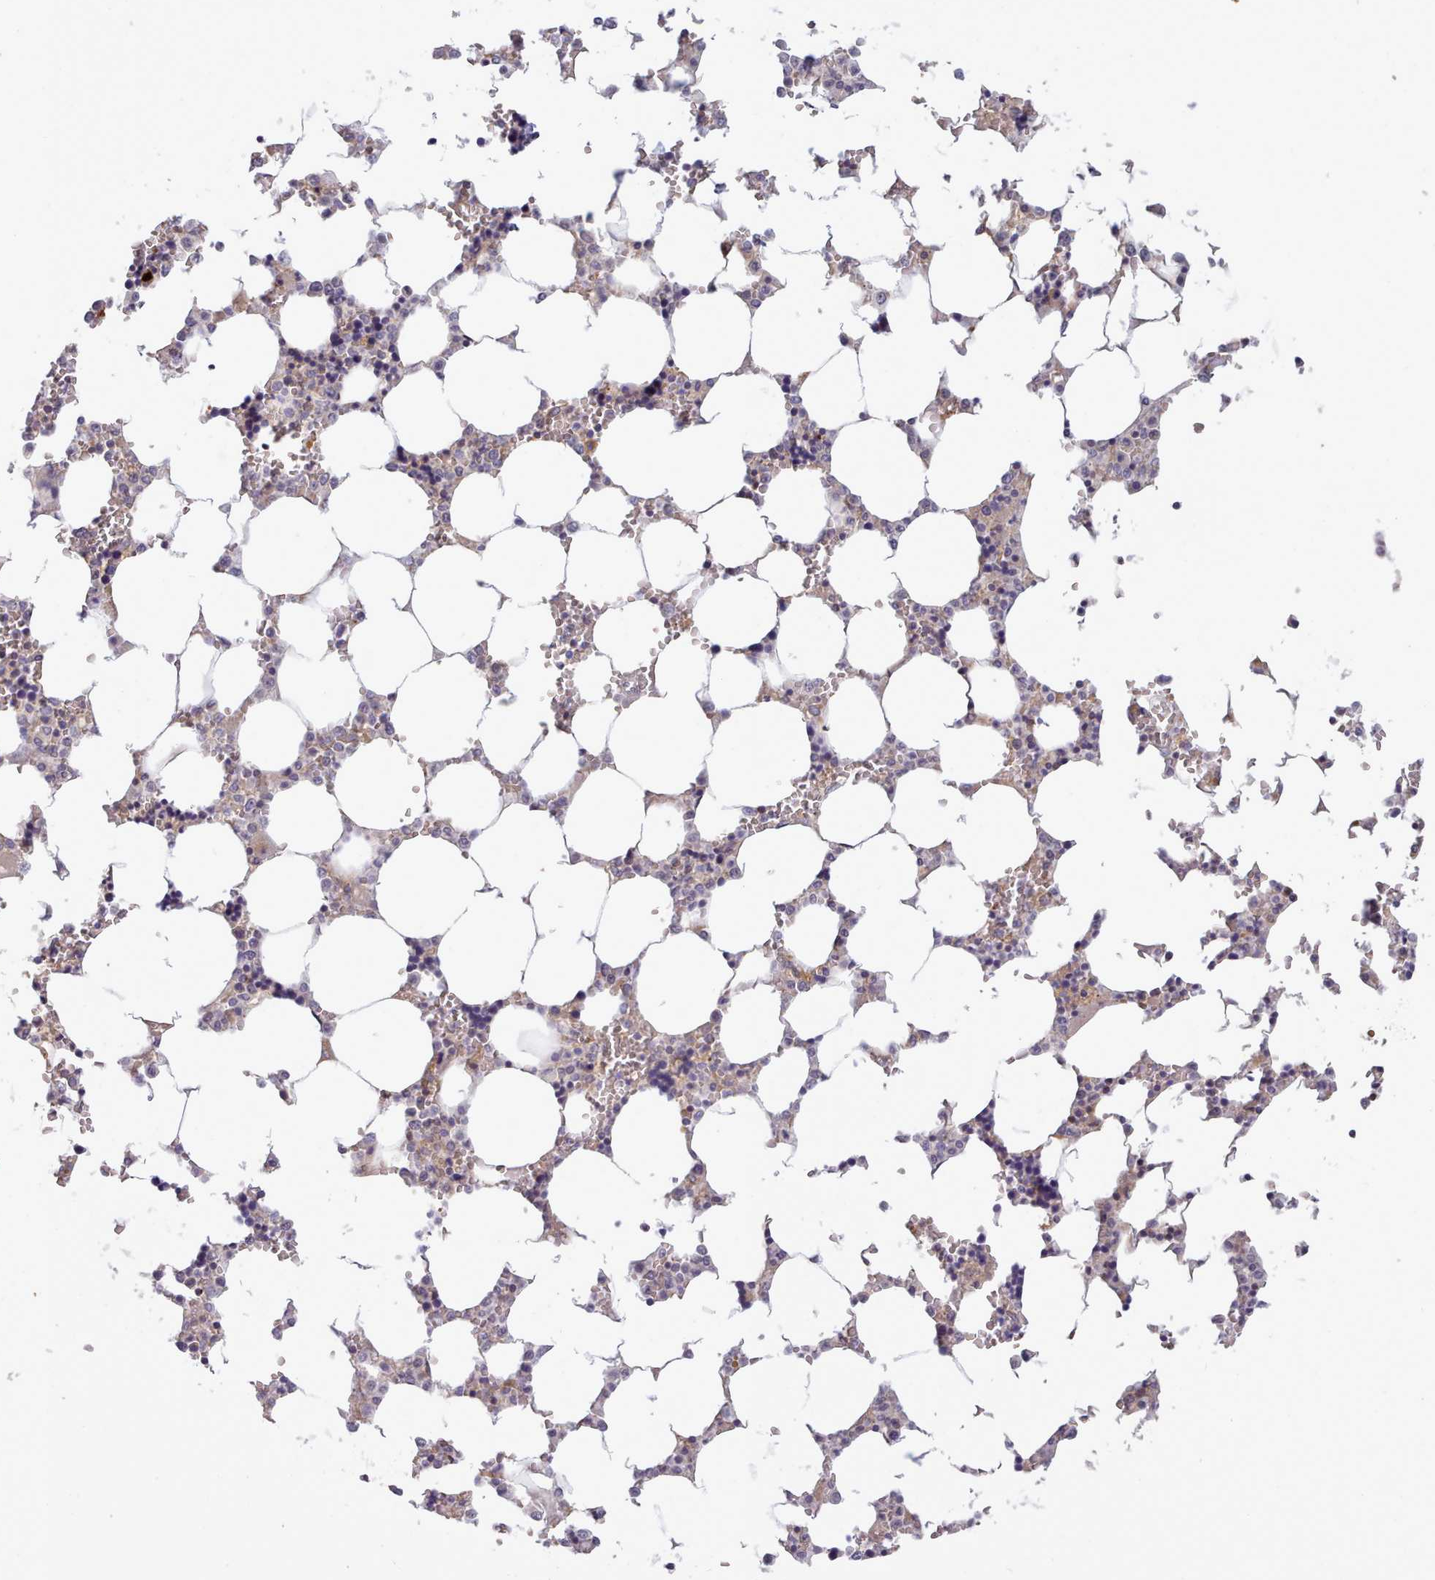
{"staining": {"intensity": "negative", "quantity": "none", "location": "none"}, "tissue": "bone marrow", "cell_type": "Hematopoietic cells", "image_type": "normal", "snomed": [{"axis": "morphology", "description": "Normal tissue, NOS"}, {"axis": "topography", "description": "Bone marrow"}], "caption": "A high-resolution histopathology image shows immunohistochemistry staining of benign bone marrow, which displays no significant positivity in hematopoietic cells. (Immunohistochemistry, brightfield microscopy, high magnification).", "gene": "ARL17A", "patient": {"sex": "male", "age": 64}}